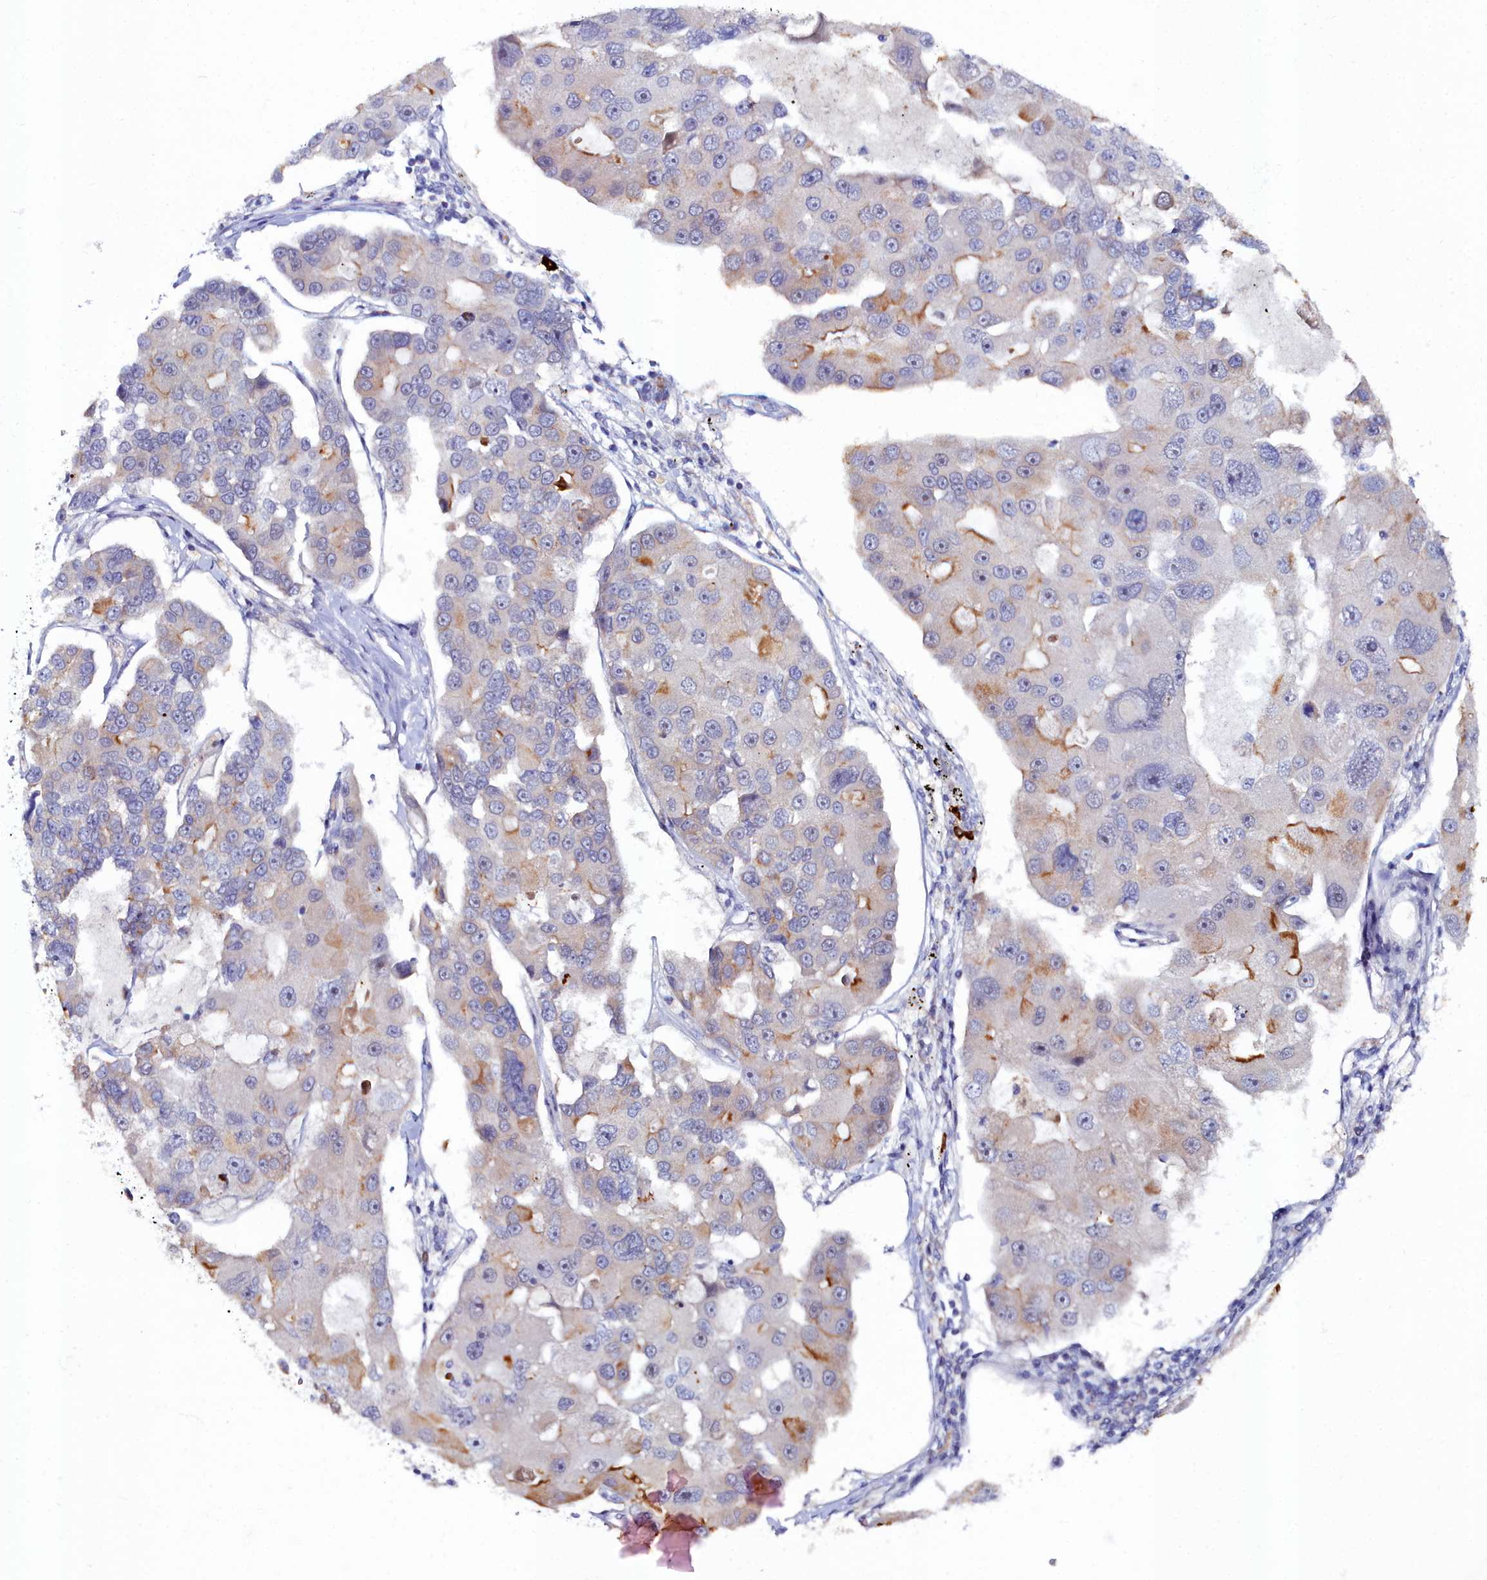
{"staining": {"intensity": "moderate", "quantity": "<25%", "location": "cytoplasmic/membranous"}, "tissue": "lung cancer", "cell_type": "Tumor cells", "image_type": "cancer", "snomed": [{"axis": "morphology", "description": "Adenocarcinoma, NOS"}, {"axis": "topography", "description": "Lung"}], "caption": "Brown immunohistochemical staining in lung adenocarcinoma shows moderate cytoplasmic/membranous positivity in about <25% of tumor cells.", "gene": "KCTD18", "patient": {"sex": "female", "age": 54}}